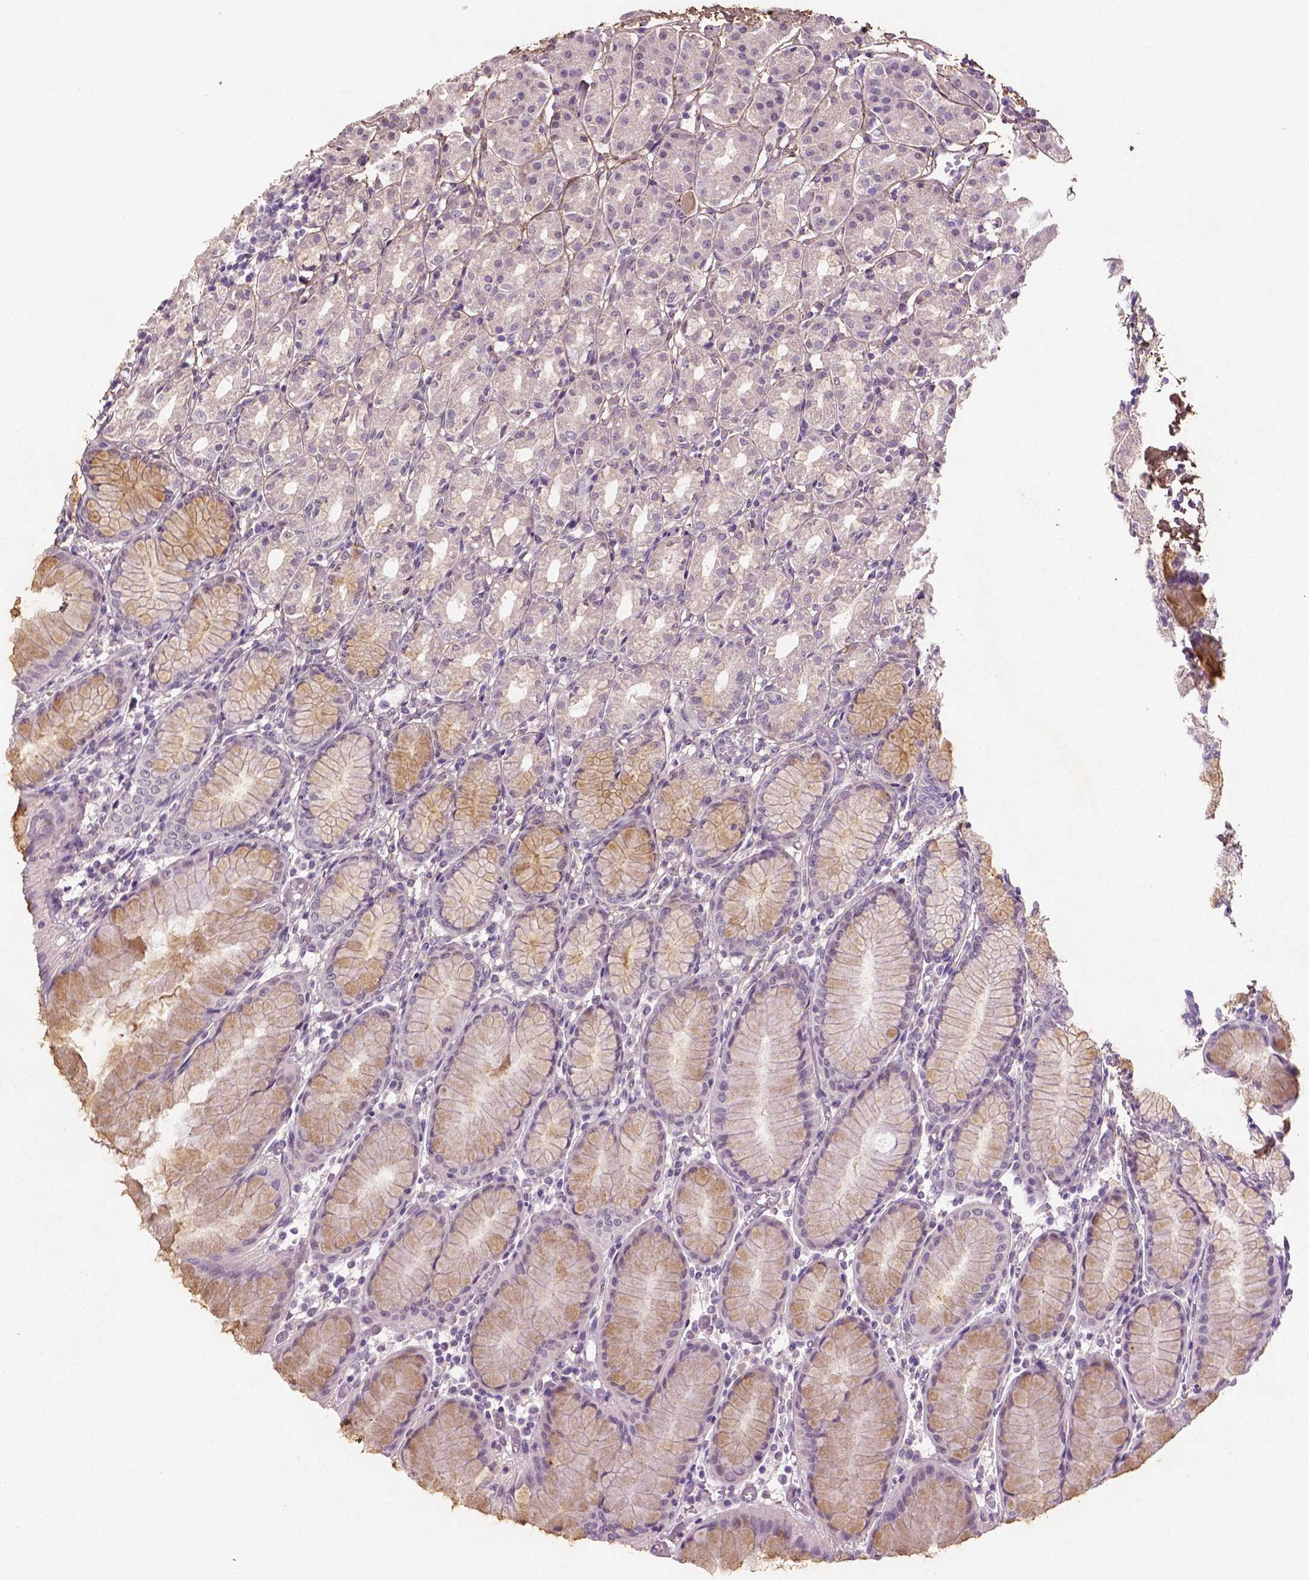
{"staining": {"intensity": "negative", "quantity": "none", "location": "none"}, "tissue": "stomach", "cell_type": "Glandular cells", "image_type": "normal", "snomed": [{"axis": "morphology", "description": "Normal tissue, NOS"}, {"axis": "topography", "description": "Stomach"}], "caption": "Immunohistochemistry (IHC) photomicrograph of unremarkable human stomach stained for a protein (brown), which demonstrates no expression in glandular cells.", "gene": "DLG2", "patient": {"sex": "female", "age": 57}}